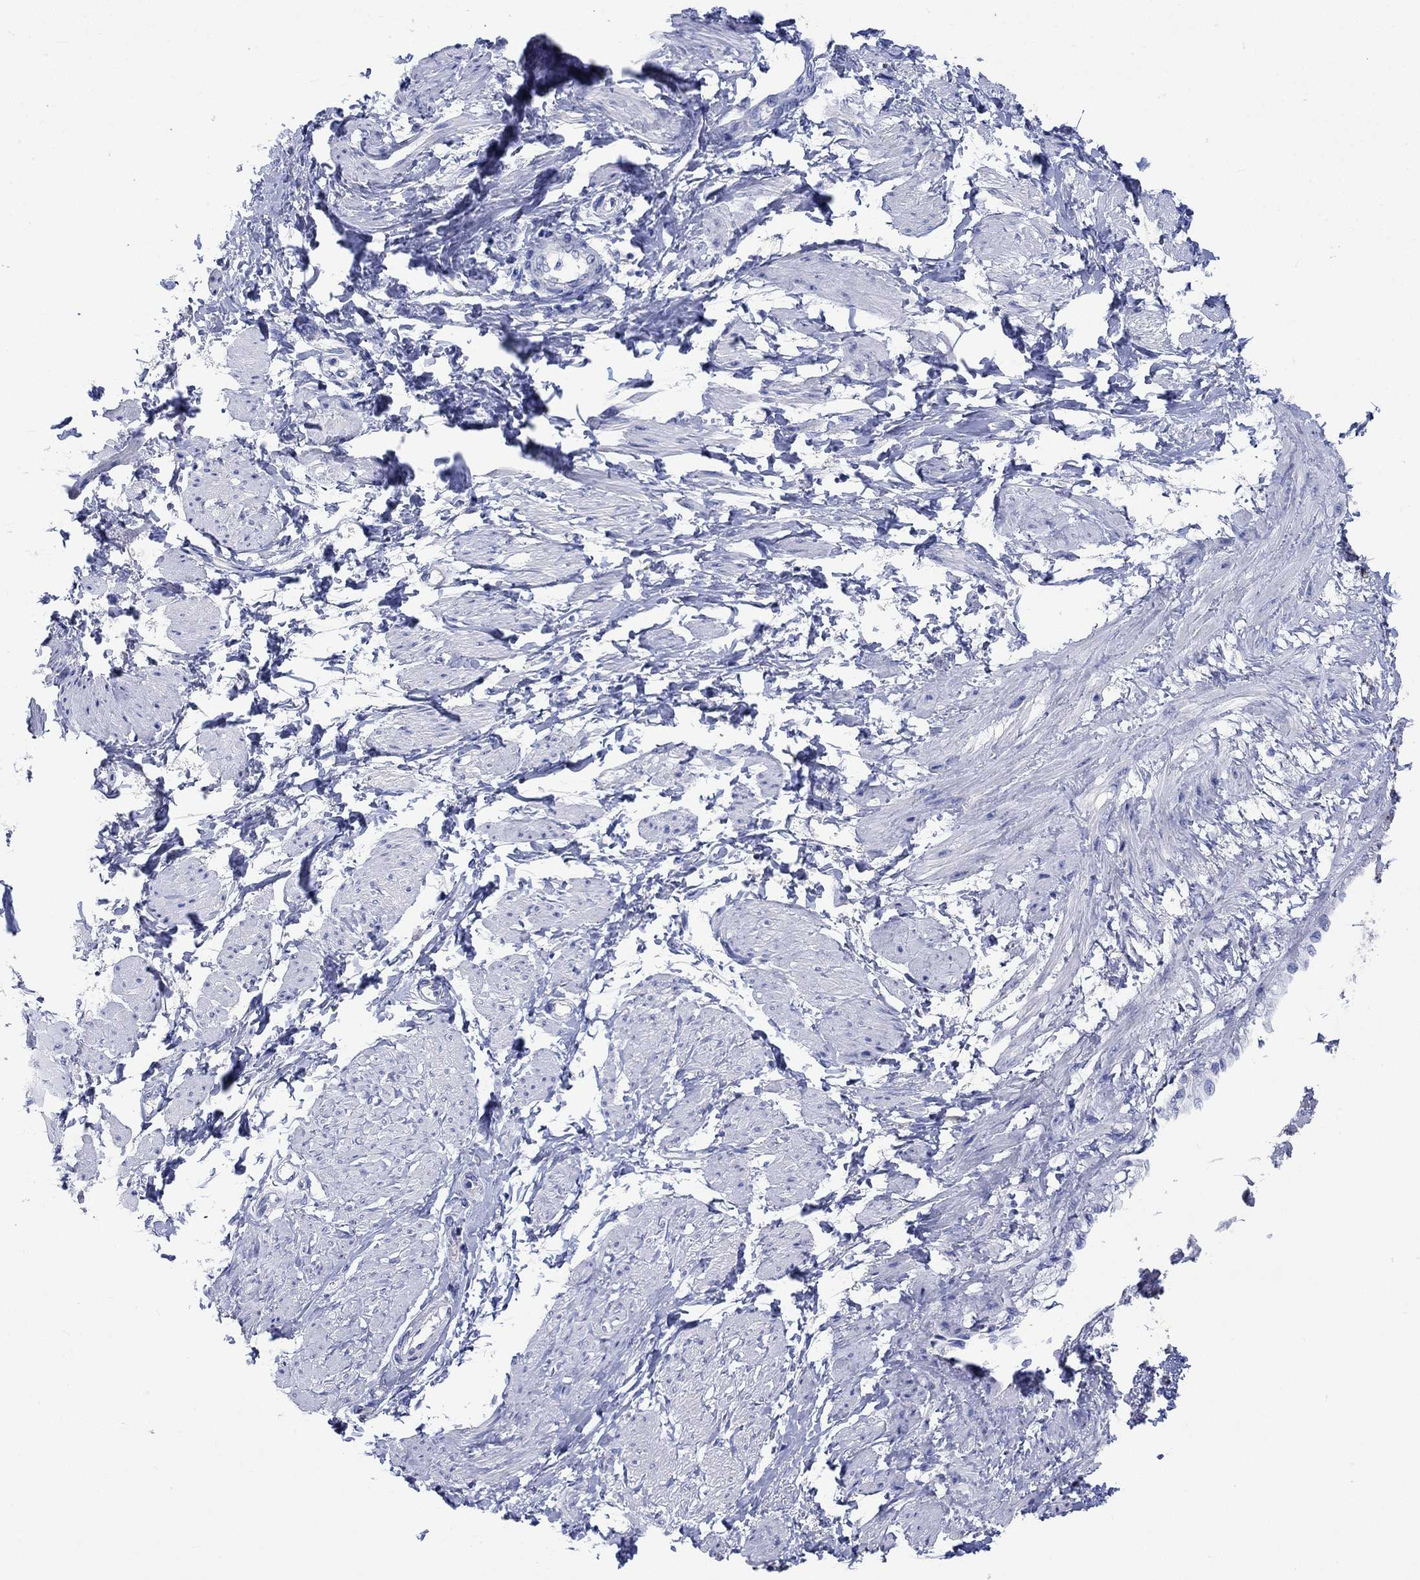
{"staining": {"intensity": "negative", "quantity": "none", "location": "none"}, "tissue": "smooth muscle", "cell_type": "Smooth muscle cells", "image_type": "normal", "snomed": [{"axis": "morphology", "description": "Normal tissue, NOS"}, {"axis": "topography", "description": "Smooth muscle"}, {"axis": "topography", "description": "Uterus"}], "caption": "An IHC photomicrograph of unremarkable smooth muscle is shown. There is no staining in smooth muscle cells of smooth muscle. (Stains: DAB (3,3'-diaminobenzidine) immunohistochemistry (IHC) with hematoxylin counter stain, Microscopy: brightfield microscopy at high magnification).", "gene": "CPLX1", "patient": {"sex": "female", "age": 39}}